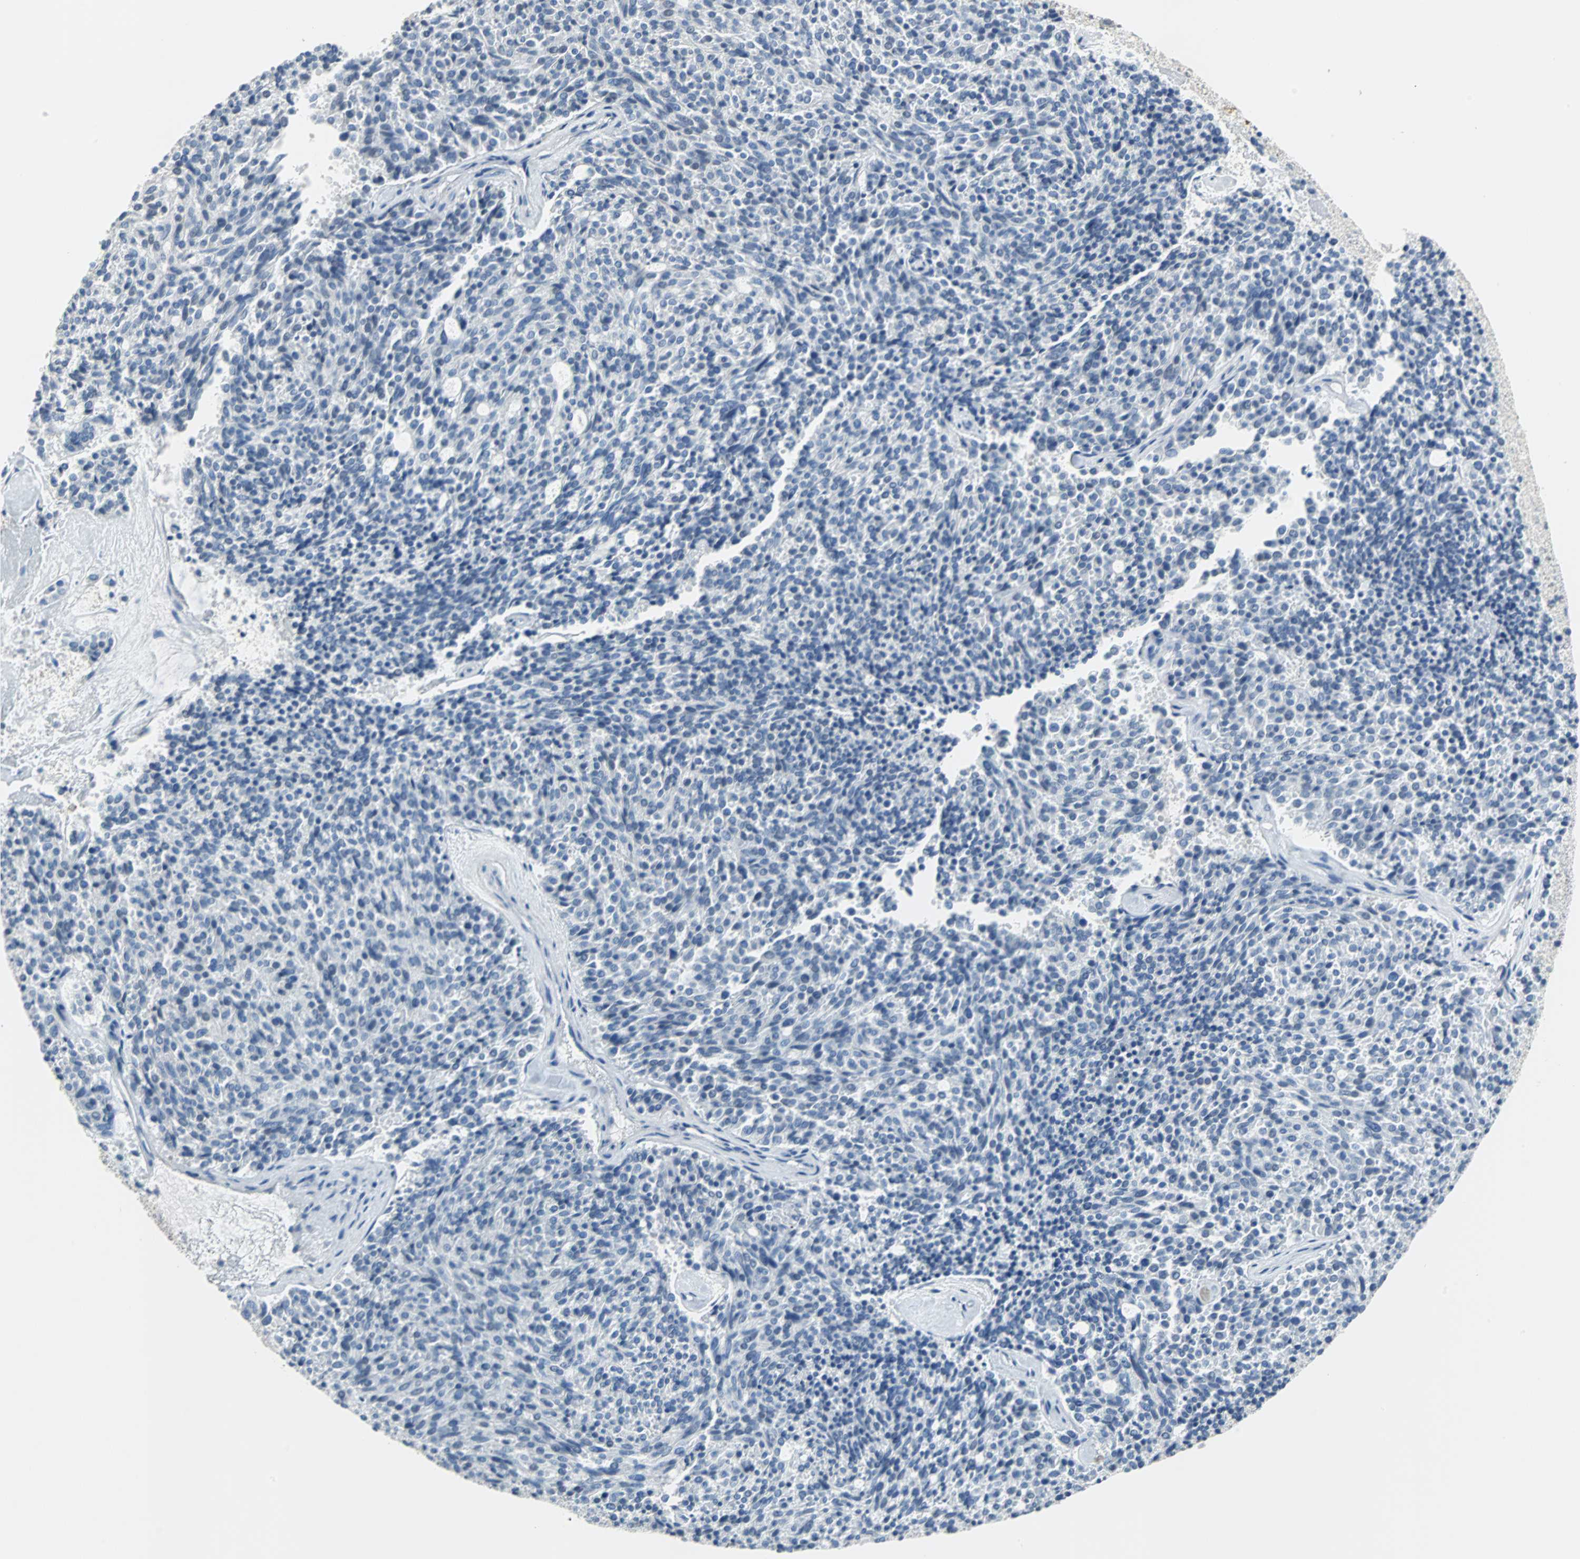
{"staining": {"intensity": "negative", "quantity": "none", "location": "none"}, "tissue": "carcinoid", "cell_type": "Tumor cells", "image_type": "cancer", "snomed": [{"axis": "morphology", "description": "Carcinoid, malignant, NOS"}, {"axis": "topography", "description": "Pancreas"}], "caption": "An immunohistochemistry (IHC) image of carcinoid is shown. There is no staining in tumor cells of carcinoid.", "gene": "MUC7", "patient": {"sex": "female", "age": 54}}